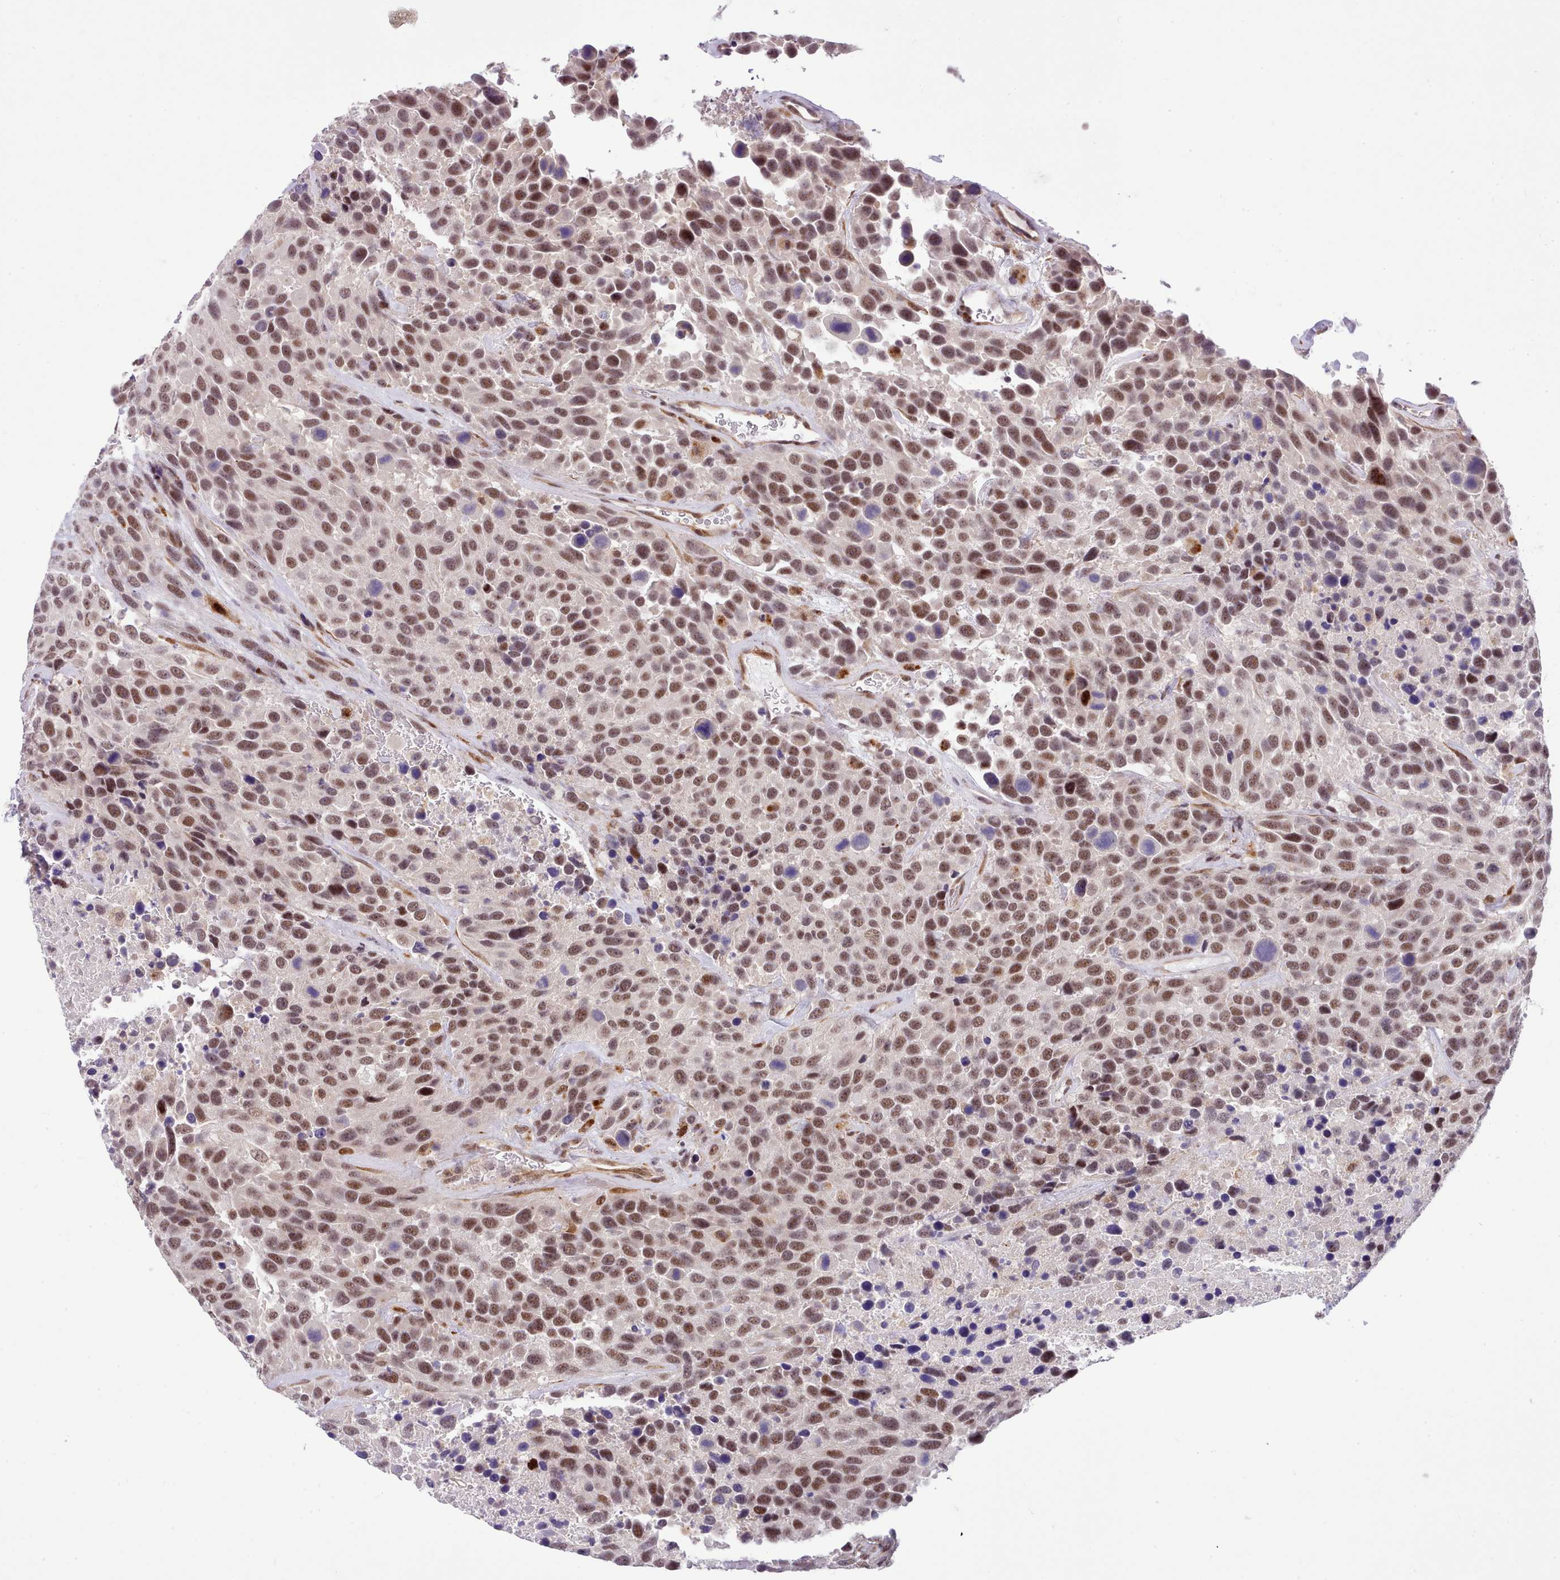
{"staining": {"intensity": "moderate", "quantity": ">75%", "location": "nuclear"}, "tissue": "urothelial cancer", "cell_type": "Tumor cells", "image_type": "cancer", "snomed": [{"axis": "morphology", "description": "Urothelial carcinoma, High grade"}, {"axis": "topography", "description": "Urinary bladder"}], "caption": "Brown immunohistochemical staining in high-grade urothelial carcinoma demonstrates moderate nuclear positivity in approximately >75% of tumor cells.", "gene": "HOXB7", "patient": {"sex": "female", "age": 70}}